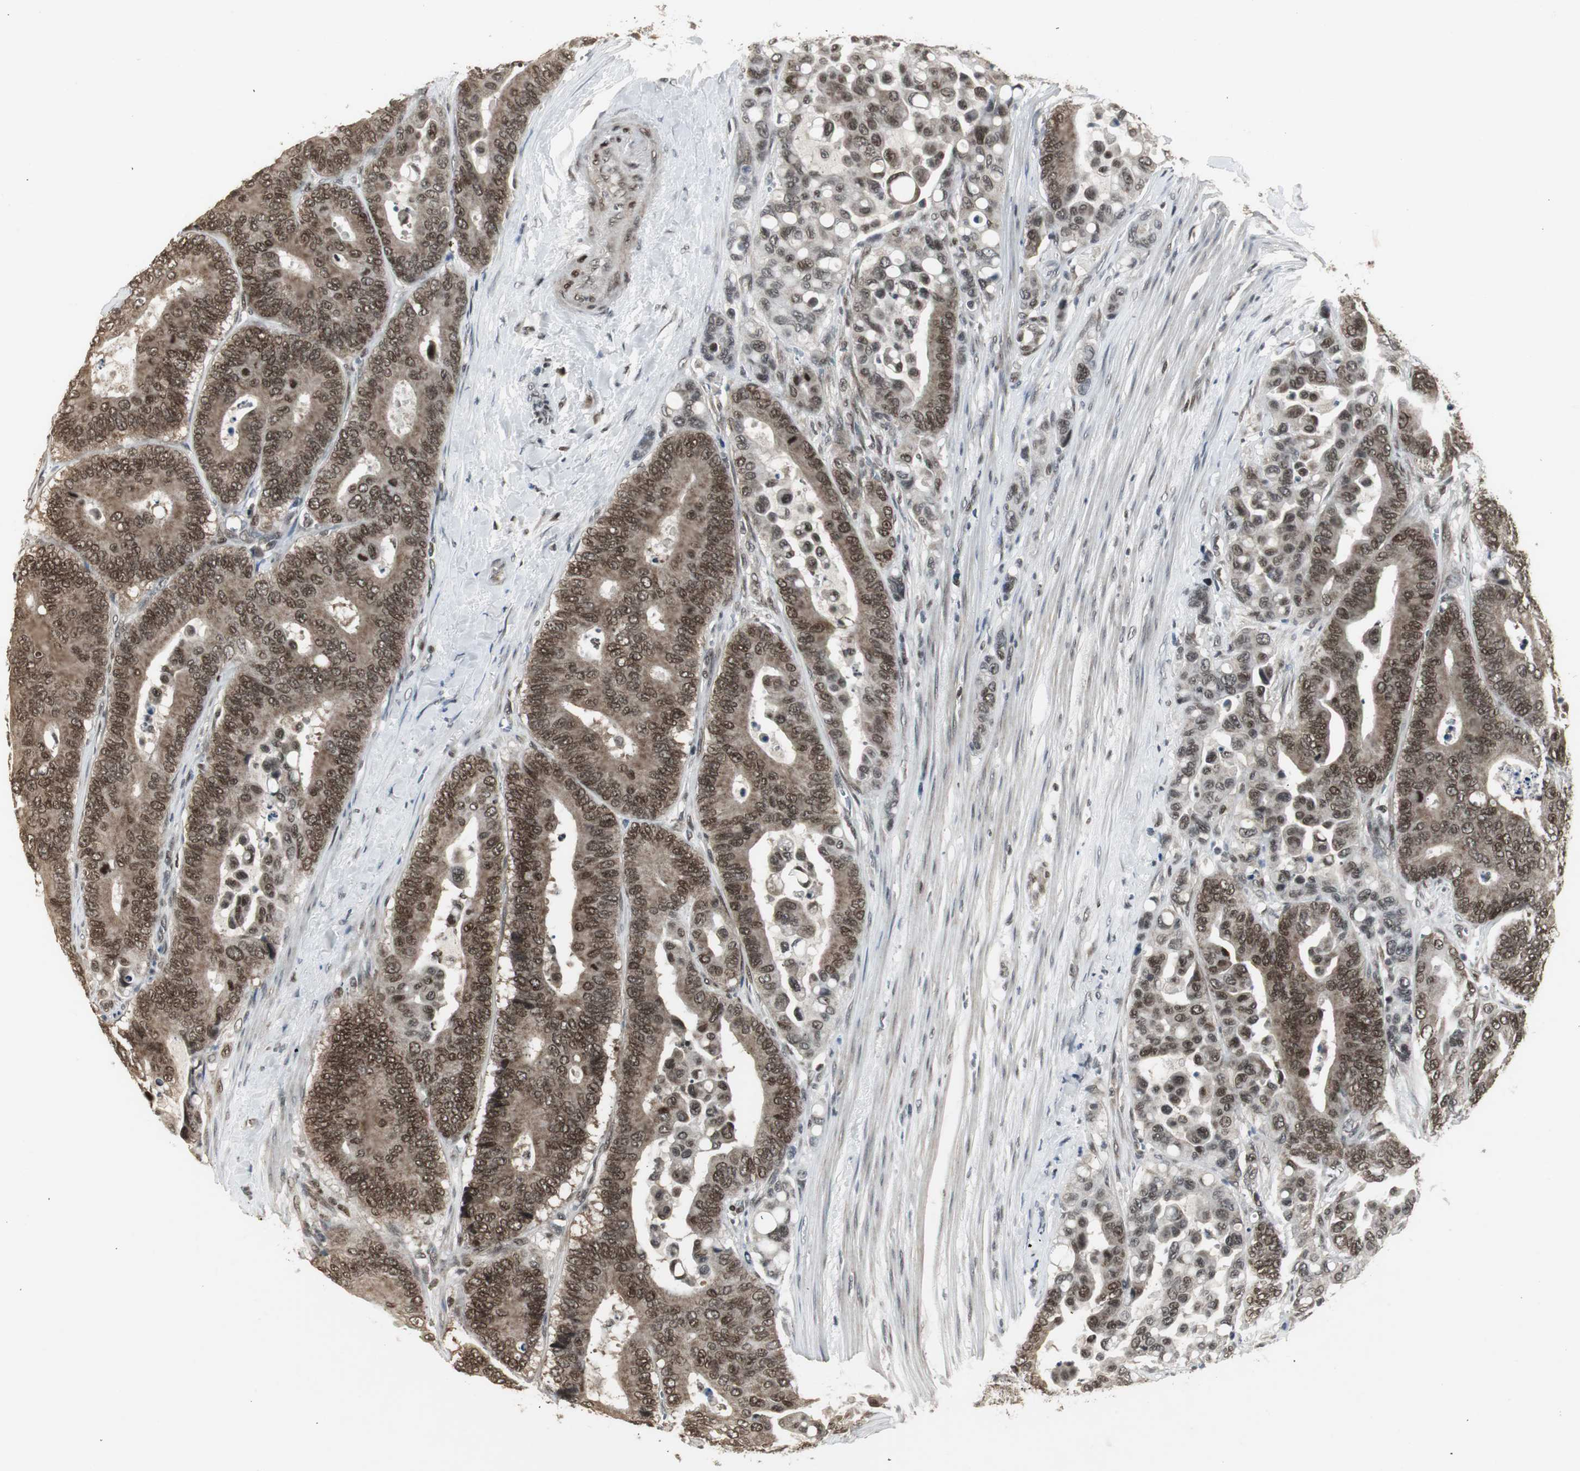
{"staining": {"intensity": "moderate", "quantity": ">75%", "location": "cytoplasmic/membranous,nuclear"}, "tissue": "colorectal cancer", "cell_type": "Tumor cells", "image_type": "cancer", "snomed": [{"axis": "morphology", "description": "Normal tissue, NOS"}, {"axis": "morphology", "description": "Adenocarcinoma, NOS"}, {"axis": "topography", "description": "Colon"}], "caption": "Immunohistochemical staining of human colorectal cancer (adenocarcinoma) exhibits medium levels of moderate cytoplasmic/membranous and nuclear positivity in approximately >75% of tumor cells.", "gene": "MPG", "patient": {"sex": "male", "age": 82}}